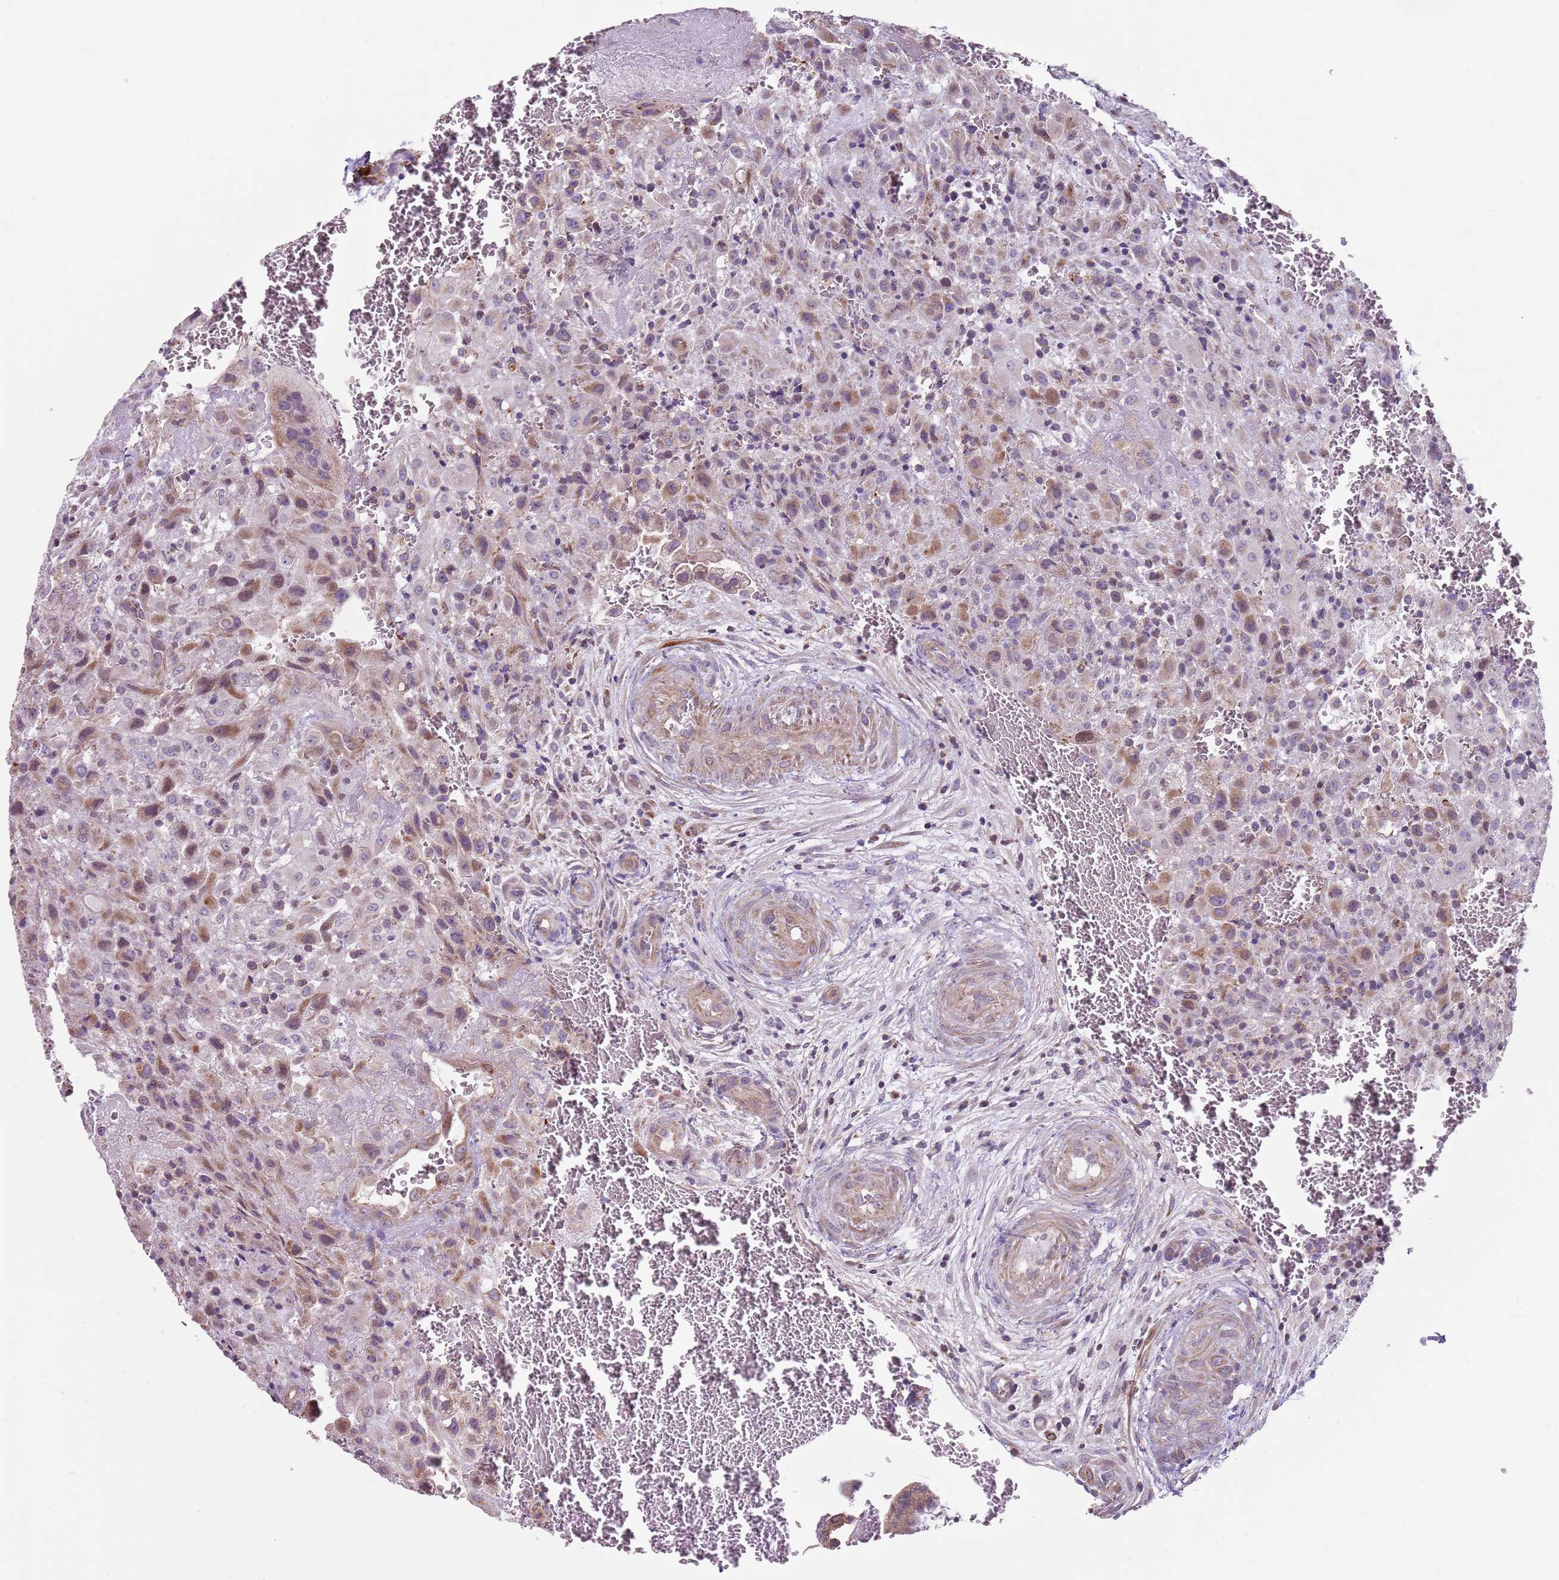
{"staining": {"intensity": "weak", "quantity": "25%-75%", "location": "cytoplasmic/membranous"}, "tissue": "placenta", "cell_type": "Decidual cells", "image_type": "normal", "snomed": [{"axis": "morphology", "description": "Normal tissue, NOS"}, {"axis": "topography", "description": "Placenta"}], "caption": "Decidual cells exhibit low levels of weak cytoplasmic/membranous expression in approximately 25%-75% of cells in unremarkable placenta.", "gene": "GAS8", "patient": {"sex": "female", "age": 35}}